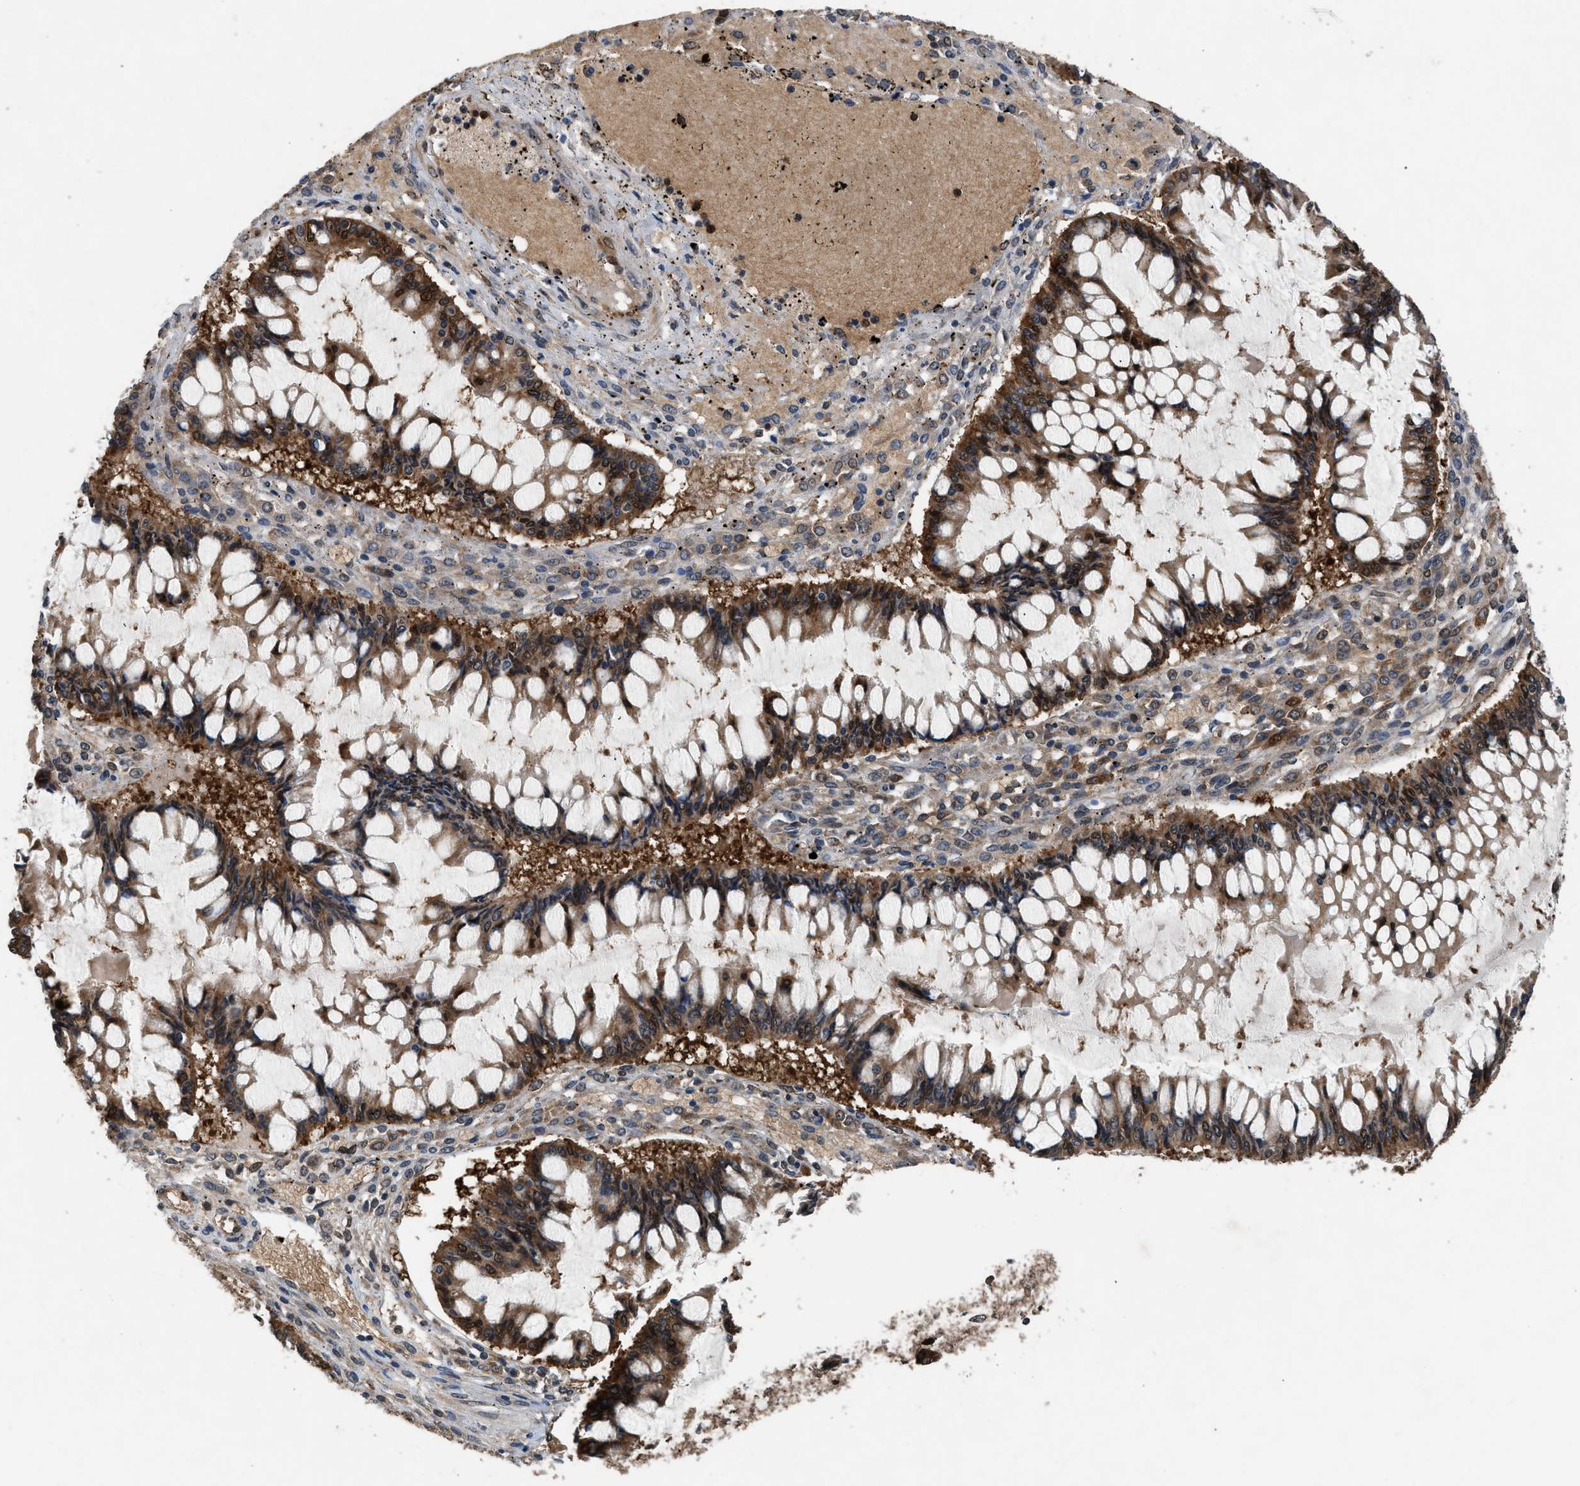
{"staining": {"intensity": "strong", "quantity": ">75%", "location": "cytoplasmic/membranous,nuclear"}, "tissue": "ovarian cancer", "cell_type": "Tumor cells", "image_type": "cancer", "snomed": [{"axis": "morphology", "description": "Cystadenocarcinoma, mucinous, NOS"}, {"axis": "topography", "description": "Ovary"}], "caption": "Brown immunohistochemical staining in mucinous cystadenocarcinoma (ovarian) displays strong cytoplasmic/membranous and nuclear staining in approximately >75% of tumor cells.", "gene": "OXSR1", "patient": {"sex": "female", "age": 73}}